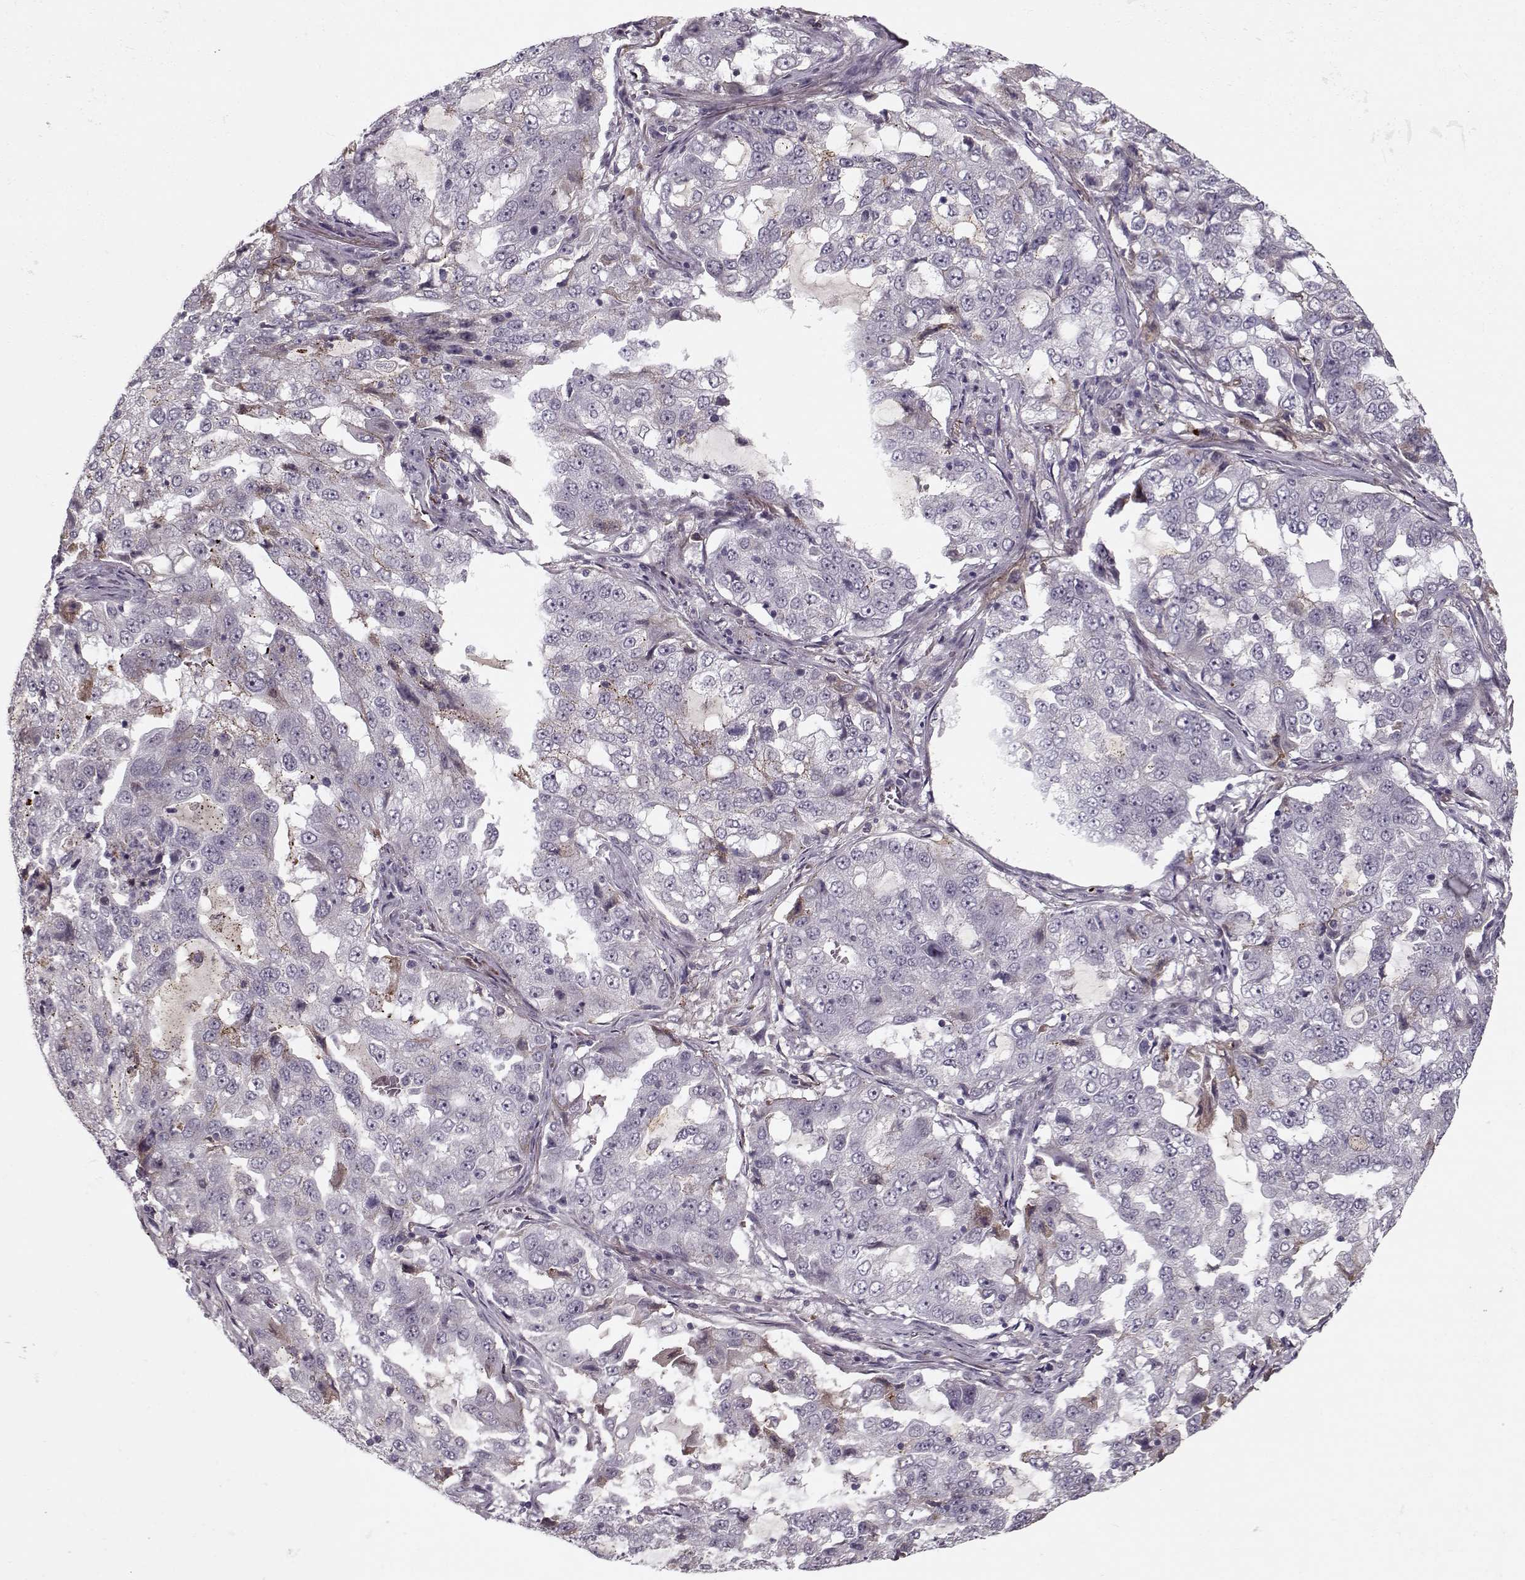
{"staining": {"intensity": "weak", "quantity": "<25%", "location": "cytoplasmic/membranous"}, "tissue": "lung cancer", "cell_type": "Tumor cells", "image_type": "cancer", "snomed": [{"axis": "morphology", "description": "Adenocarcinoma, NOS"}, {"axis": "topography", "description": "Lung"}], "caption": "Micrograph shows no significant protein expression in tumor cells of lung adenocarcinoma. (Brightfield microscopy of DAB (3,3'-diaminobenzidine) immunohistochemistry (IHC) at high magnification).", "gene": "DNAI3", "patient": {"sex": "female", "age": 61}}